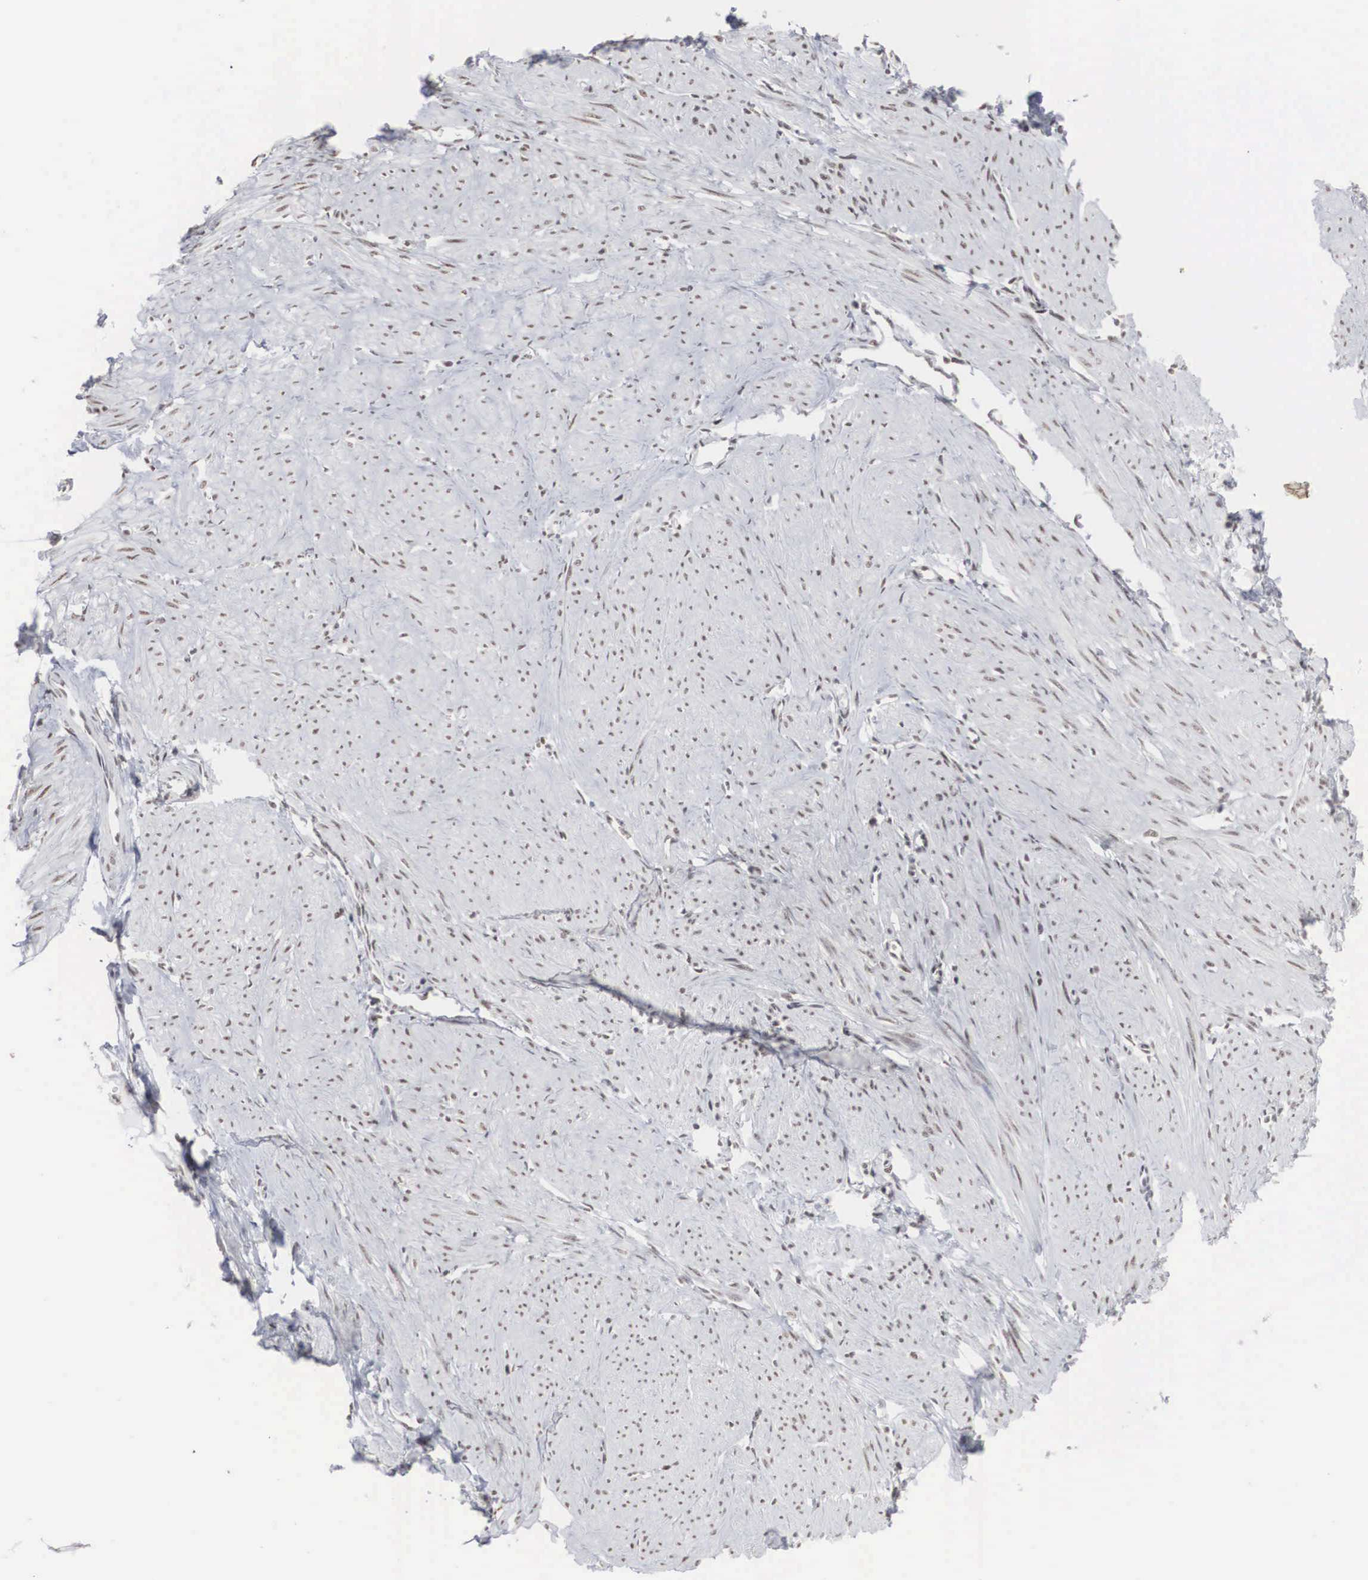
{"staining": {"intensity": "weak", "quantity": "25%-75%", "location": "nuclear"}, "tissue": "smooth muscle", "cell_type": "Smooth muscle cells", "image_type": "normal", "snomed": [{"axis": "morphology", "description": "Normal tissue, NOS"}, {"axis": "topography", "description": "Uterus"}], "caption": "About 25%-75% of smooth muscle cells in unremarkable human smooth muscle exhibit weak nuclear protein positivity as visualized by brown immunohistochemical staining.", "gene": "AUTS2", "patient": {"sex": "female", "age": 45}}